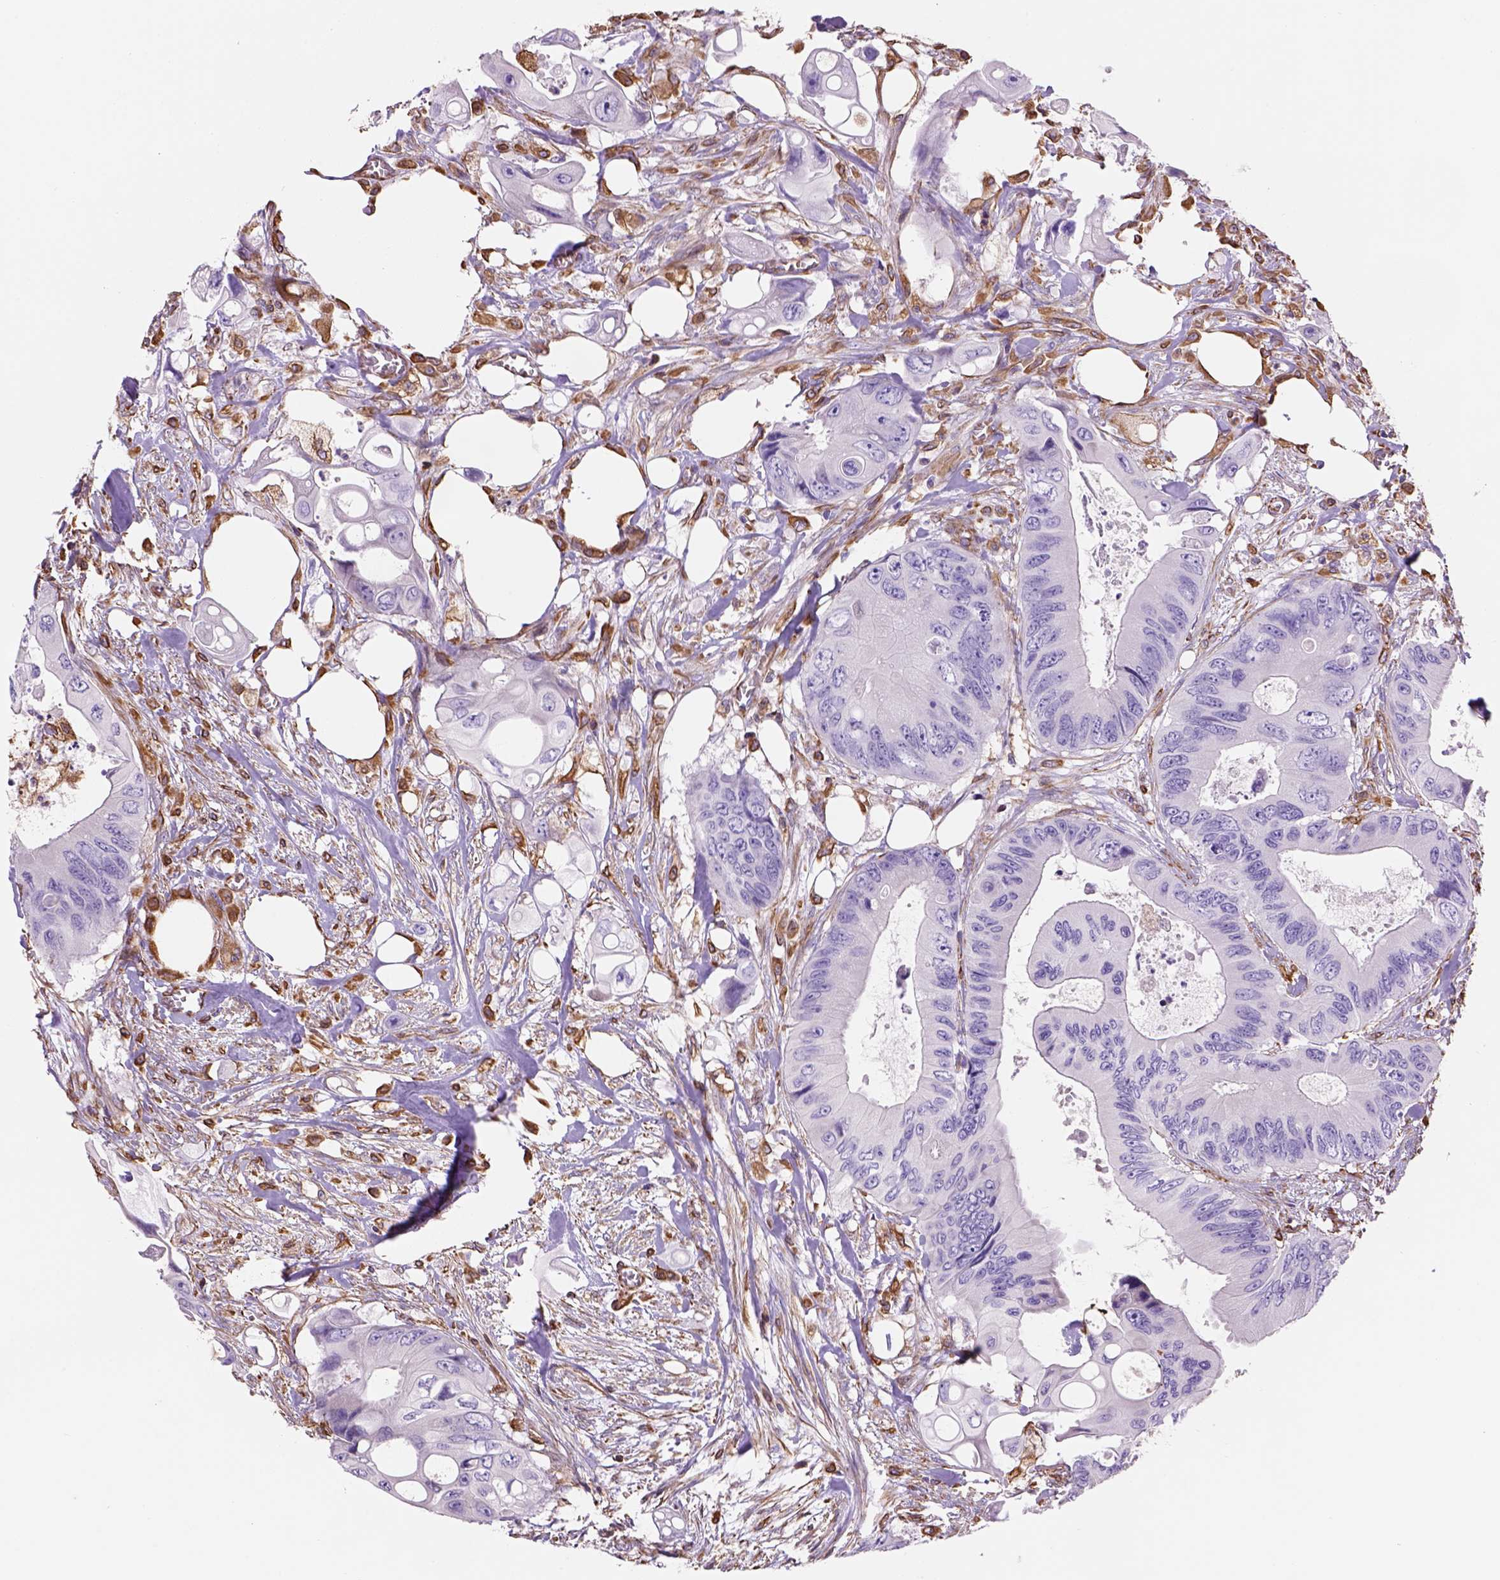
{"staining": {"intensity": "negative", "quantity": "none", "location": "none"}, "tissue": "colorectal cancer", "cell_type": "Tumor cells", "image_type": "cancer", "snomed": [{"axis": "morphology", "description": "Adenocarcinoma, NOS"}, {"axis": "topography", "description": "Rectum"}], "caption": "Human colorectal cancer stained for a protein using IHC exhibits no positivity in tumor cells.", "gene": "ZZZ3", "patient": {"sex": "male", "age": 63}}